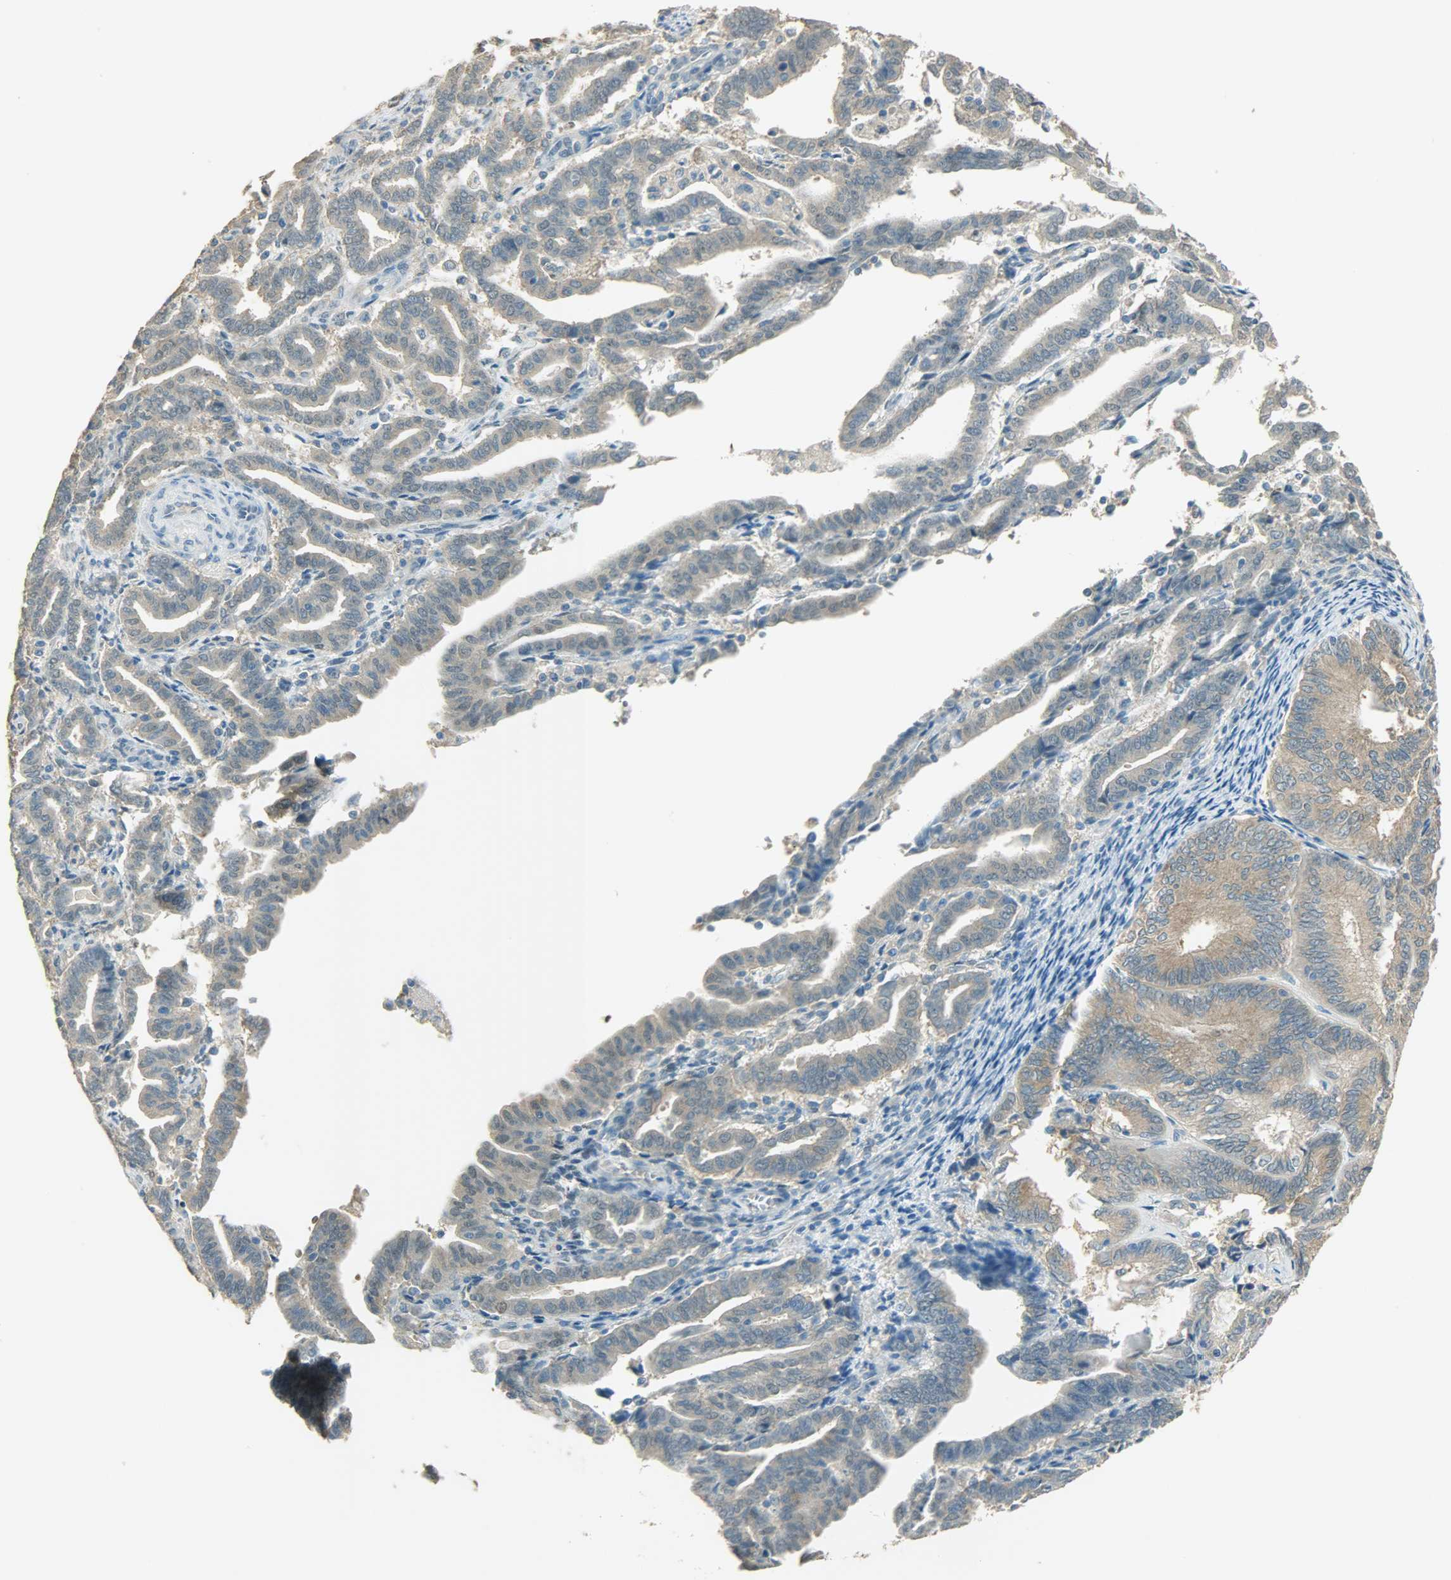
{"staining": {"intensity": "weak", "quantity": ">75%", "location": "cytoplasmic/membranous"}, "tissue": "endometrial cancer", "cell_type": "Tumor cells", "image_type": "cancer", "snomed": [{"axis": "morphology", "description": "Adenocarcinoma, NOS"}, {"axis": "topography", "description": "Uterus"}], "caption": "The image displays immunohistochemical staining of adenocarcinoma (endometrial). There is weak cytoplasmic/membranous positivity is seen in about >75% of tumor cells. The staining was performed using DAB (3,3'-diaminobenzidine), with brown indicating positive protein expression. Nuclei are stained blue with hematoxylin.", "gene": "PRMT5", "patient": {"sex": "female", "age": 83}}